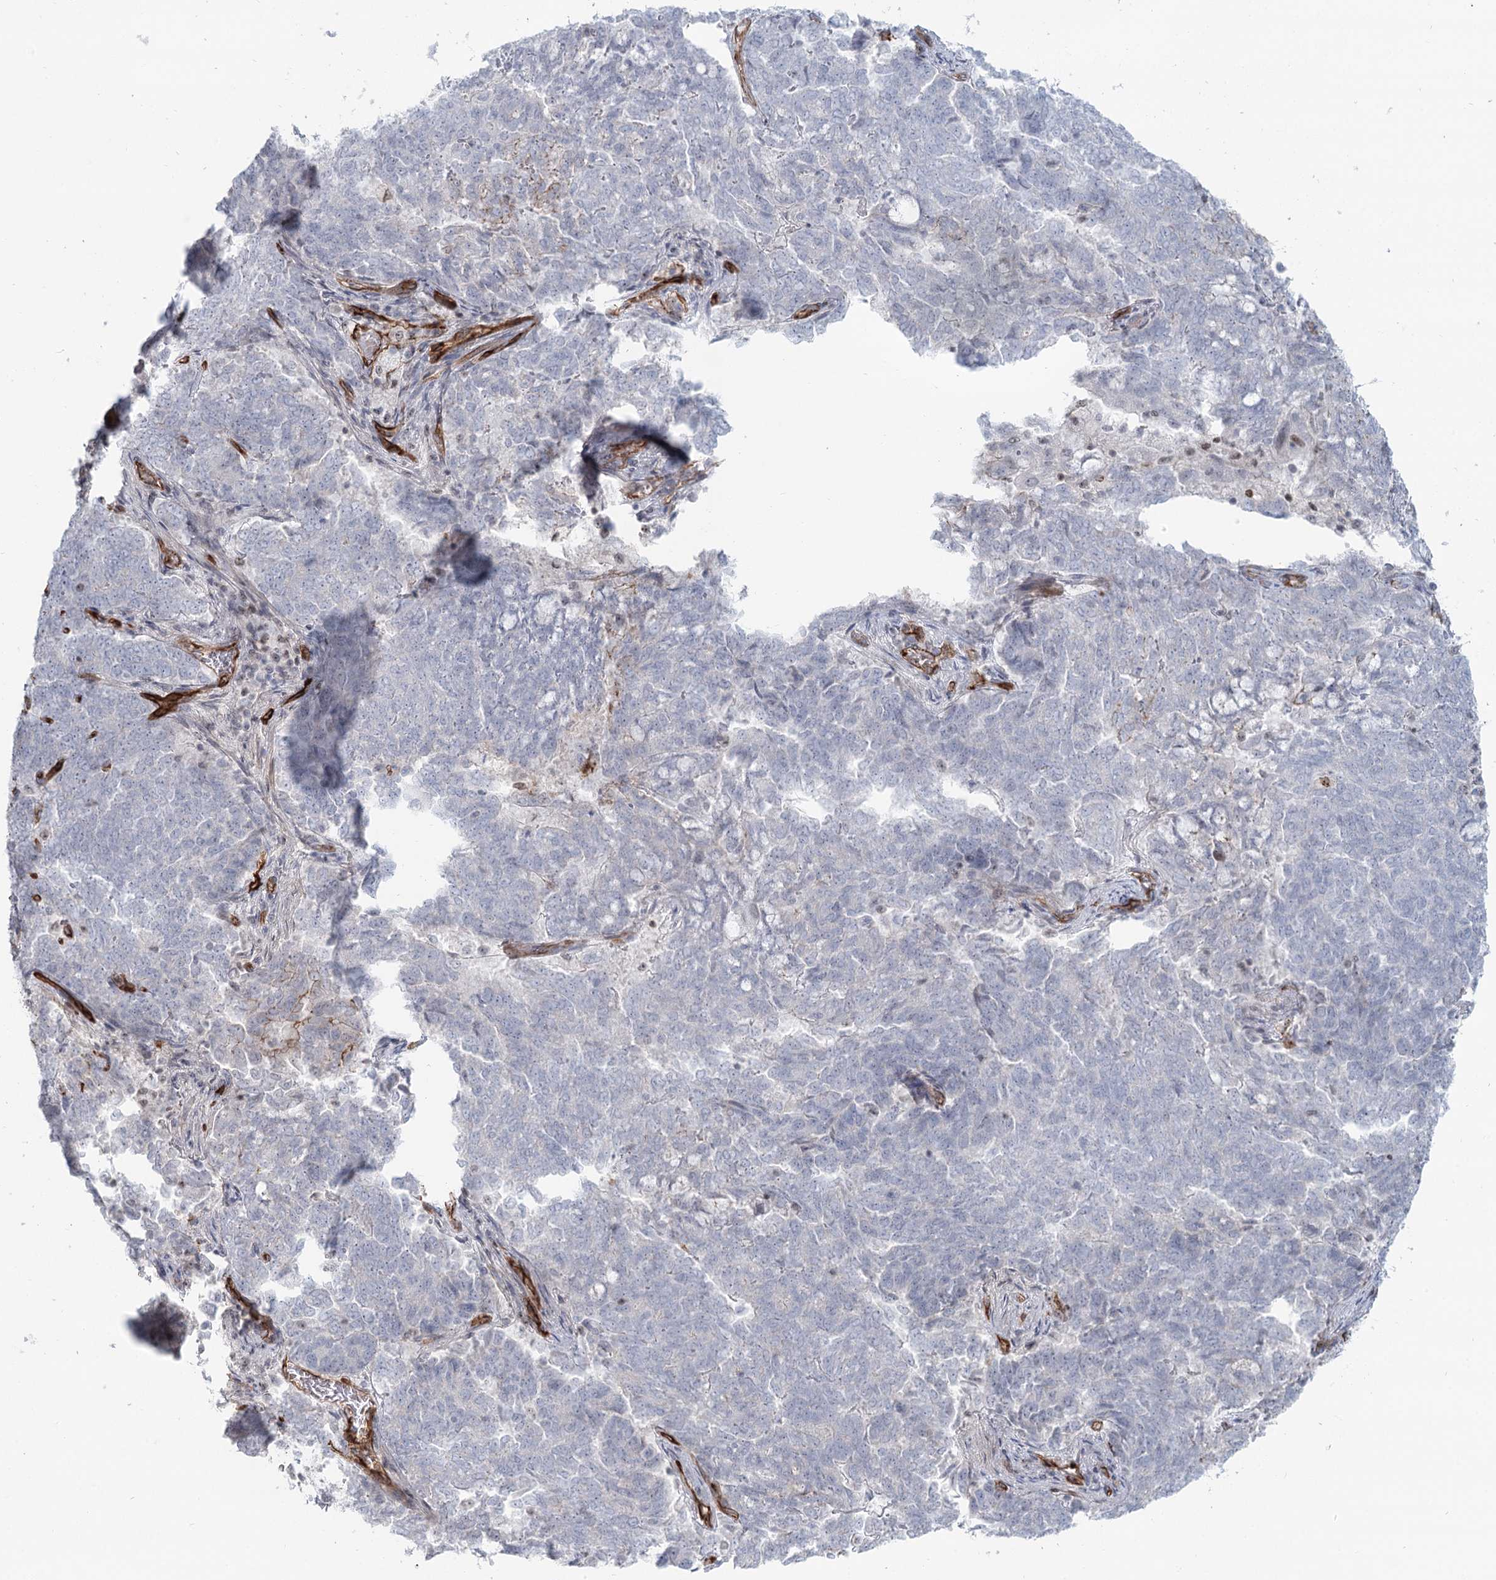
{"staining": {"intensity": "negative", "quantity": "none", "location": "none"}, "tissue": "endometrial cancer", "cell_type": "Tumor cells", "image_type": "cancer", "snomed": [{"axis": "morphology", "description": "Adenocarcinoma, NOS"}, {"axis": "topography", "description": "Endometrium"}], "caption": "Adenocarcinoma (endometrial) stained for a protein using IHC shows no expression tumor cells.", "gene": "ZFYVE28", "patient": {"sex": "female", "age": 80}}